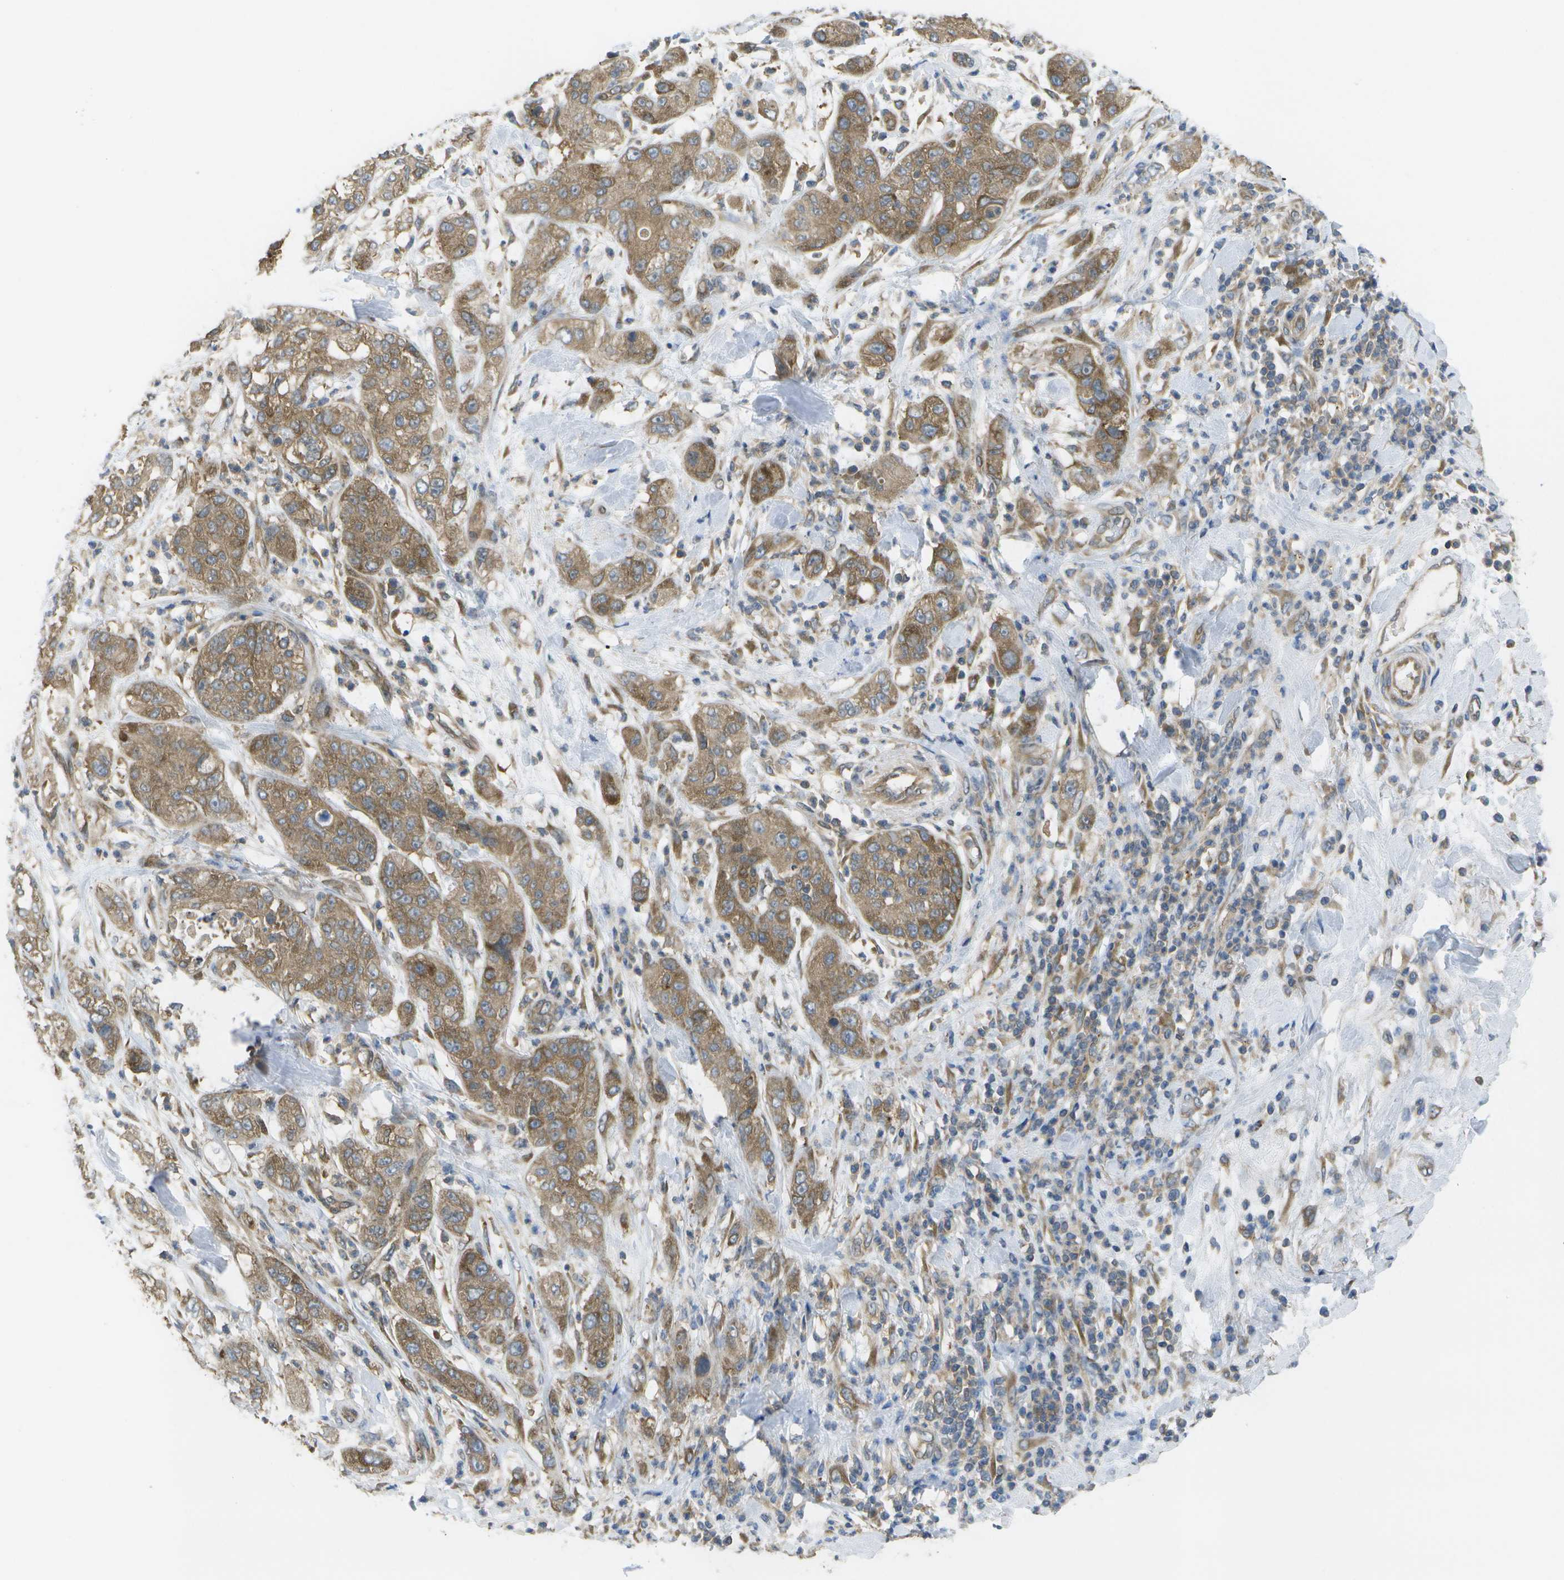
{"staining": {"intensity": "moderate", "quantity": ">75%", "location": "cytoplasmic/membranous"}, "tissue": "pancreatic cancer", "cell_type": "Tumor cells", "image_type": "cancer", "snomed": [{"axis": "morphology", "description": "Adenocarcinoma, NOS"}, {"axis": "topography", "description": "Pancreas"}], "caption": "Pancreatic cancer tissue reveals moderate cytoplasmic/membranous positivity in approximately >75% of tumor cells, visualized by immunohistochemistry.", "gene": "DPM3", "patient": {"sex": "female", "age": 78}}